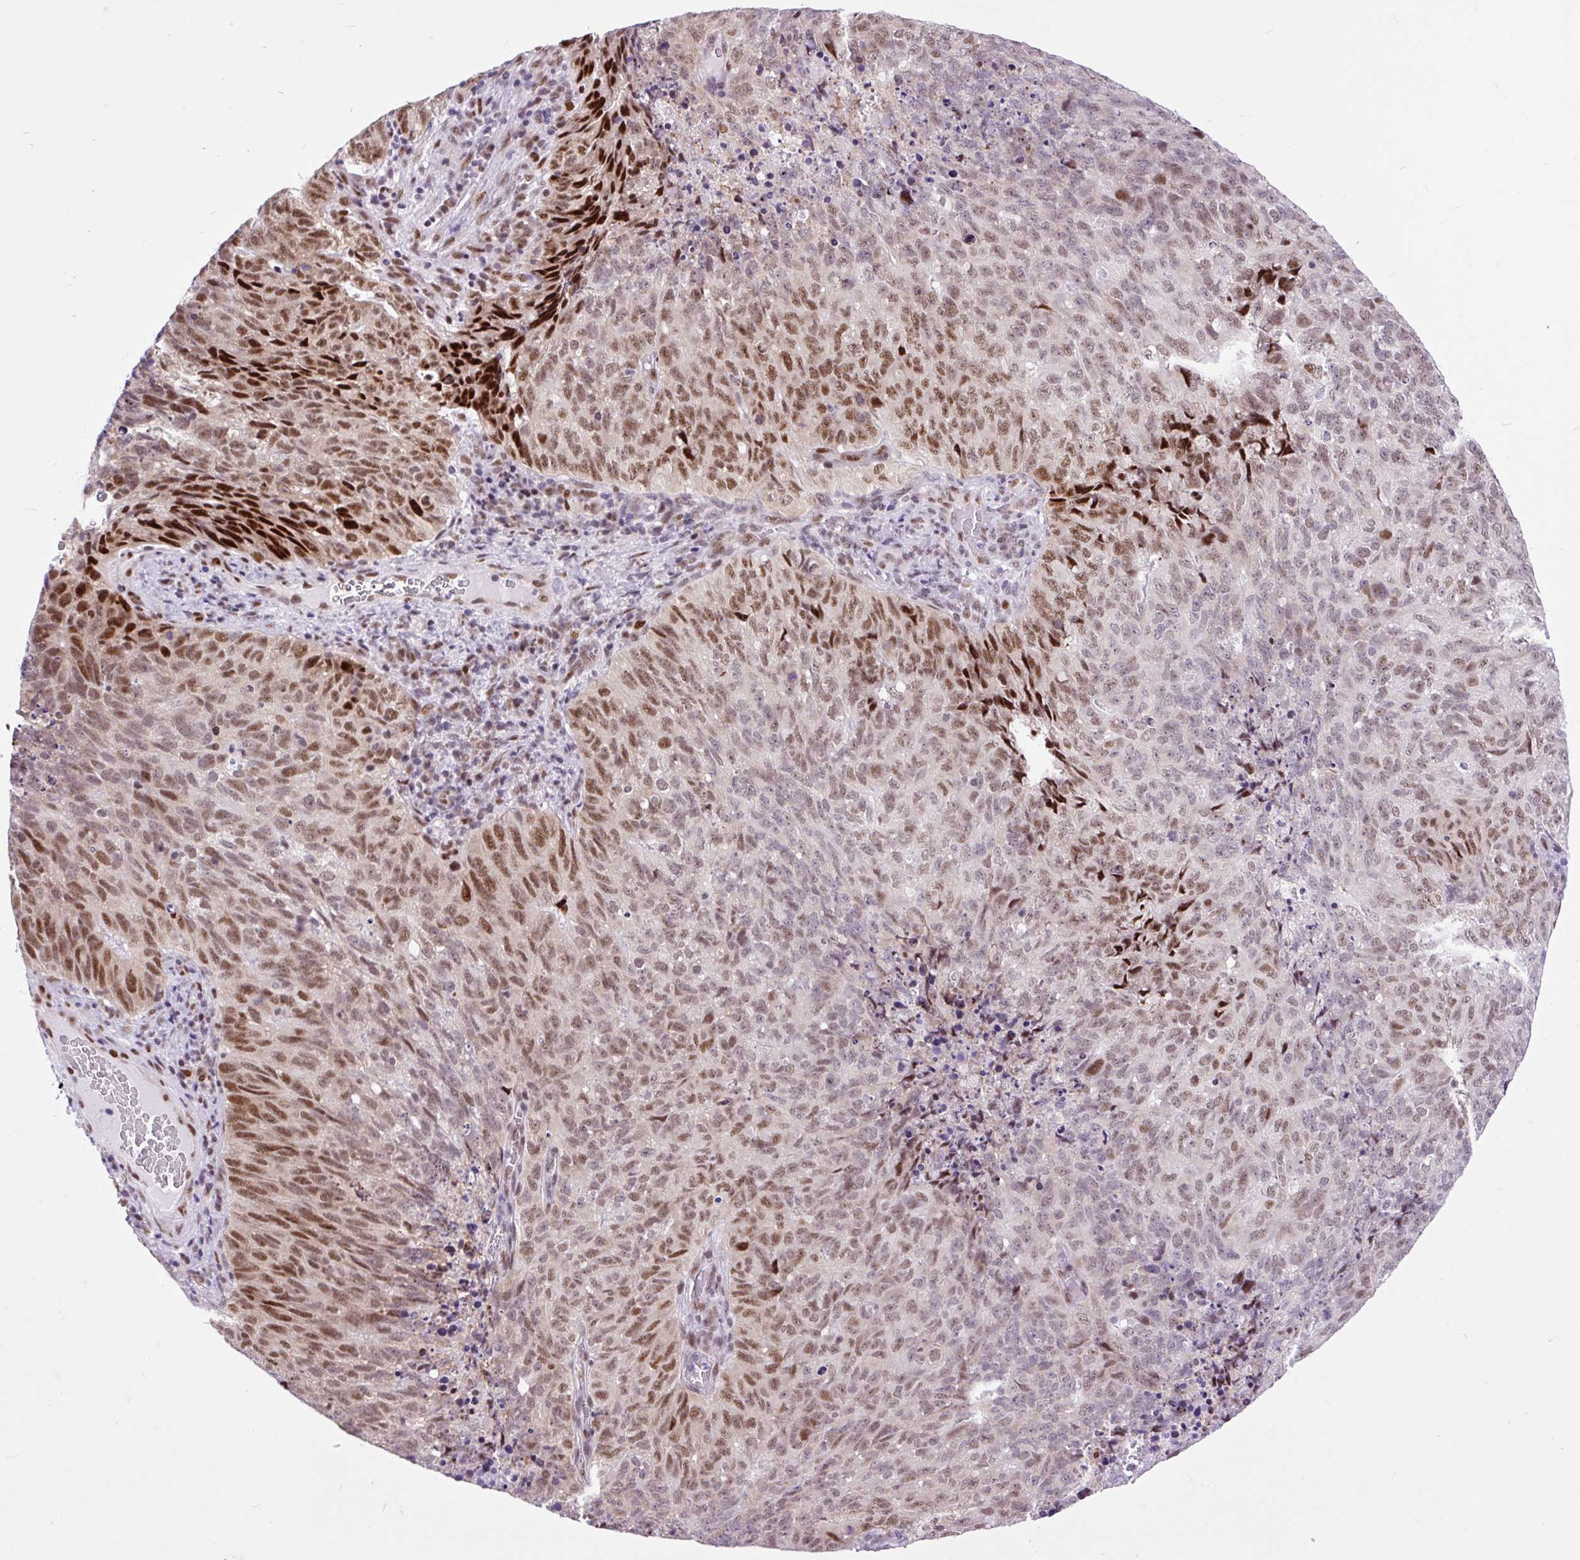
{"staining": {"intensity": "moderate", "quantity": ">75%", "location": "nuclear"}, "tissue": "cervical cancer", "cell_type": "Tumor cells", "image_type": "cancer", "snomed": [{"axis": "morphology", "description": "Adenocarcinoma, NOS"}, {"axis": "topography", "description": "Cervix"}], "caption": "Immunohistochemical staining of cervical cancer (adenocarcinoma) demonstrates medium levels of moderate nuclear protein positivity in about >75% of tumor cells.", "gene": "CLK2", "patient": {"sex": "female", "age": 38}}